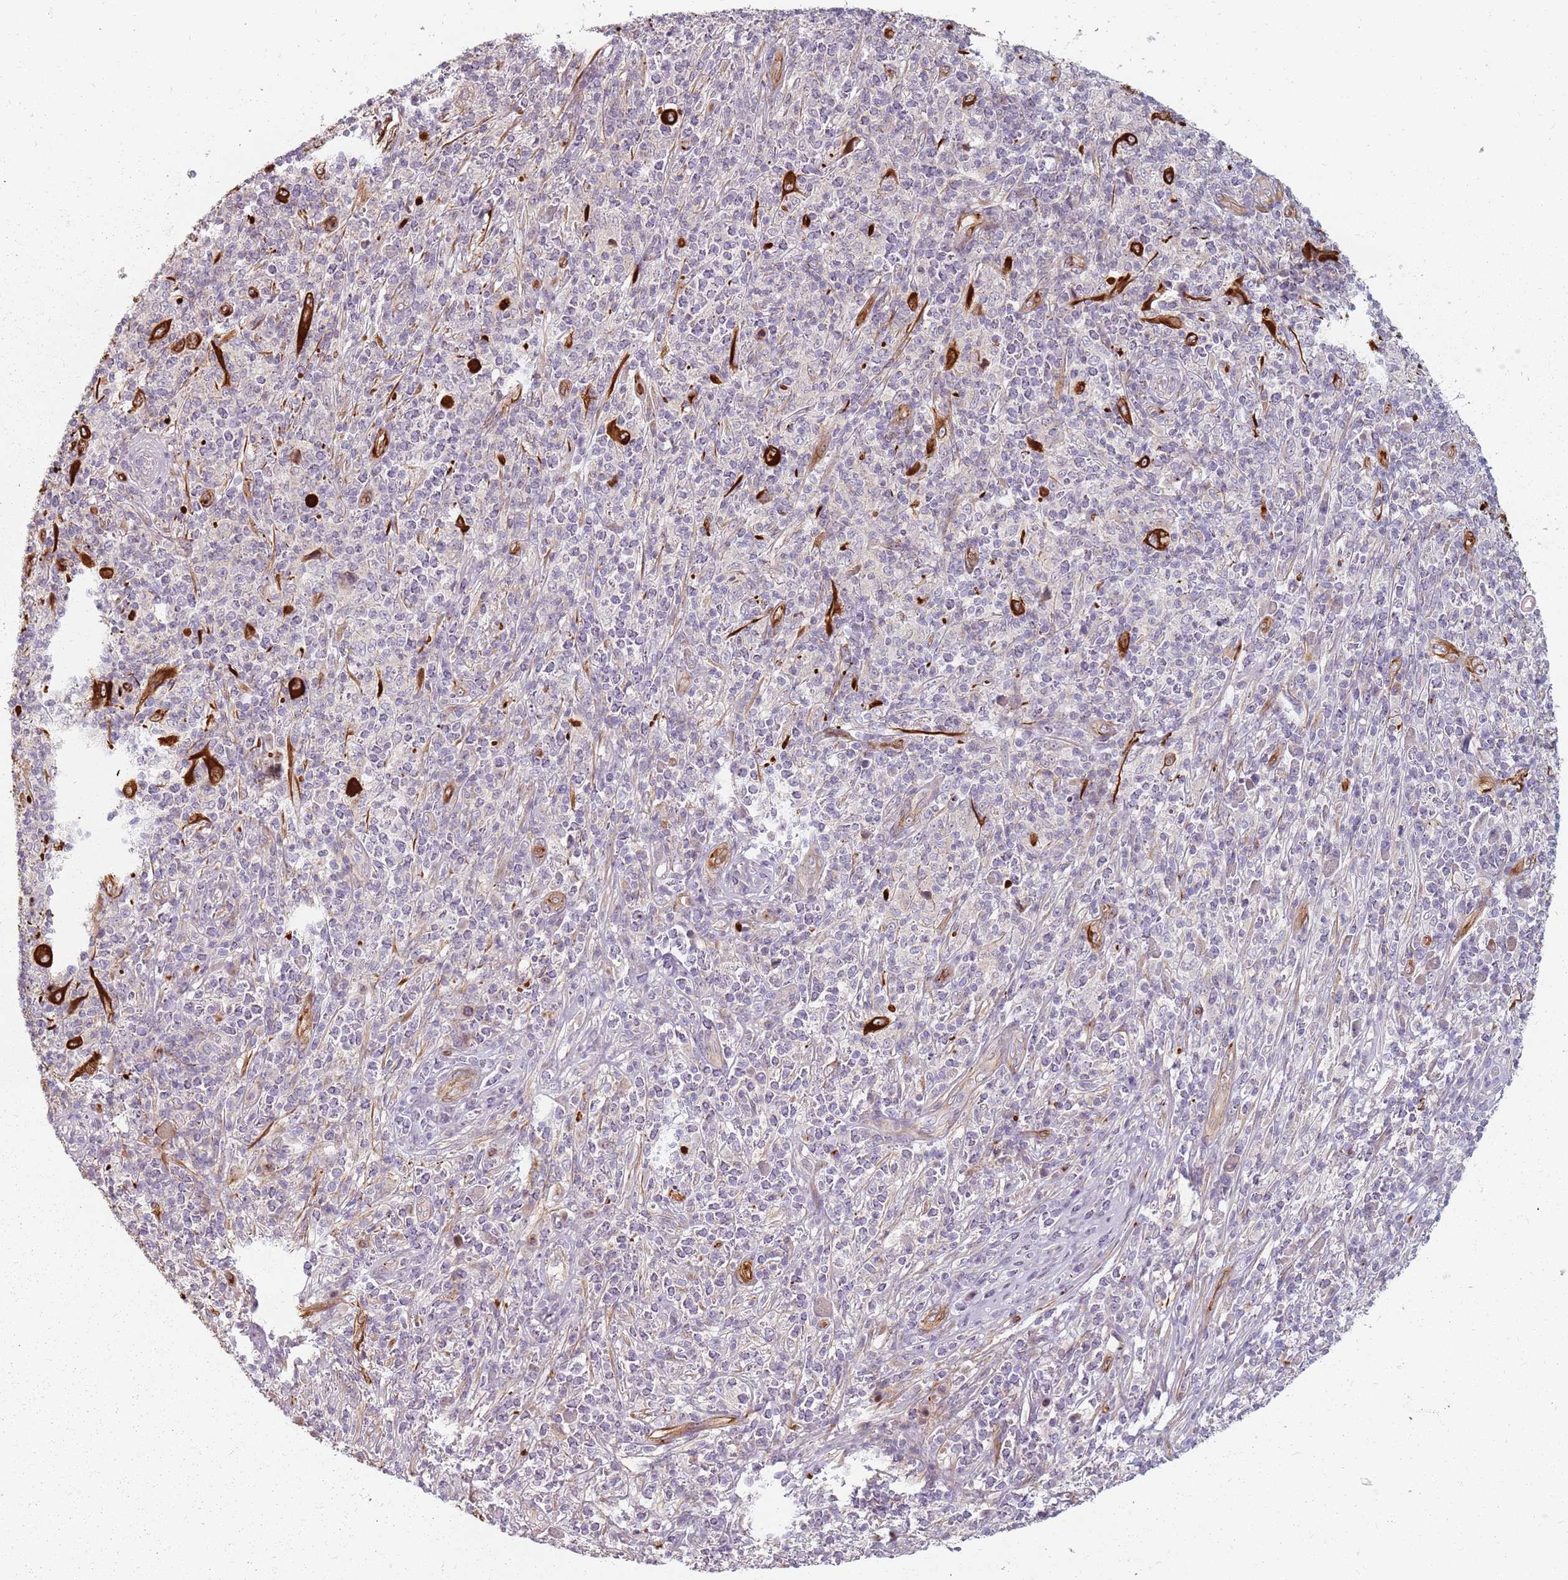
{"staining": {"intensity": "negative", "quantity": "none", "location": "none"}, "tissue": "melanoma", "cell_type": "Tumor cells", "image_type": "cancer", "snomed": [{"axis": "morphology", "description": "Malignant melanoma, NOS"}, {"axis": "topography", "description": "Skin"}], "caption": "High magnification brightfield microscopy of melanoma stained with DAB (3,3'-diaminobenzidine) (brown) and counterstained with hematoxylin (blue): tumor cells show no significant positivity.", "gene": "GAS2L3", "patient": {"sex": "male", "age": 66}}